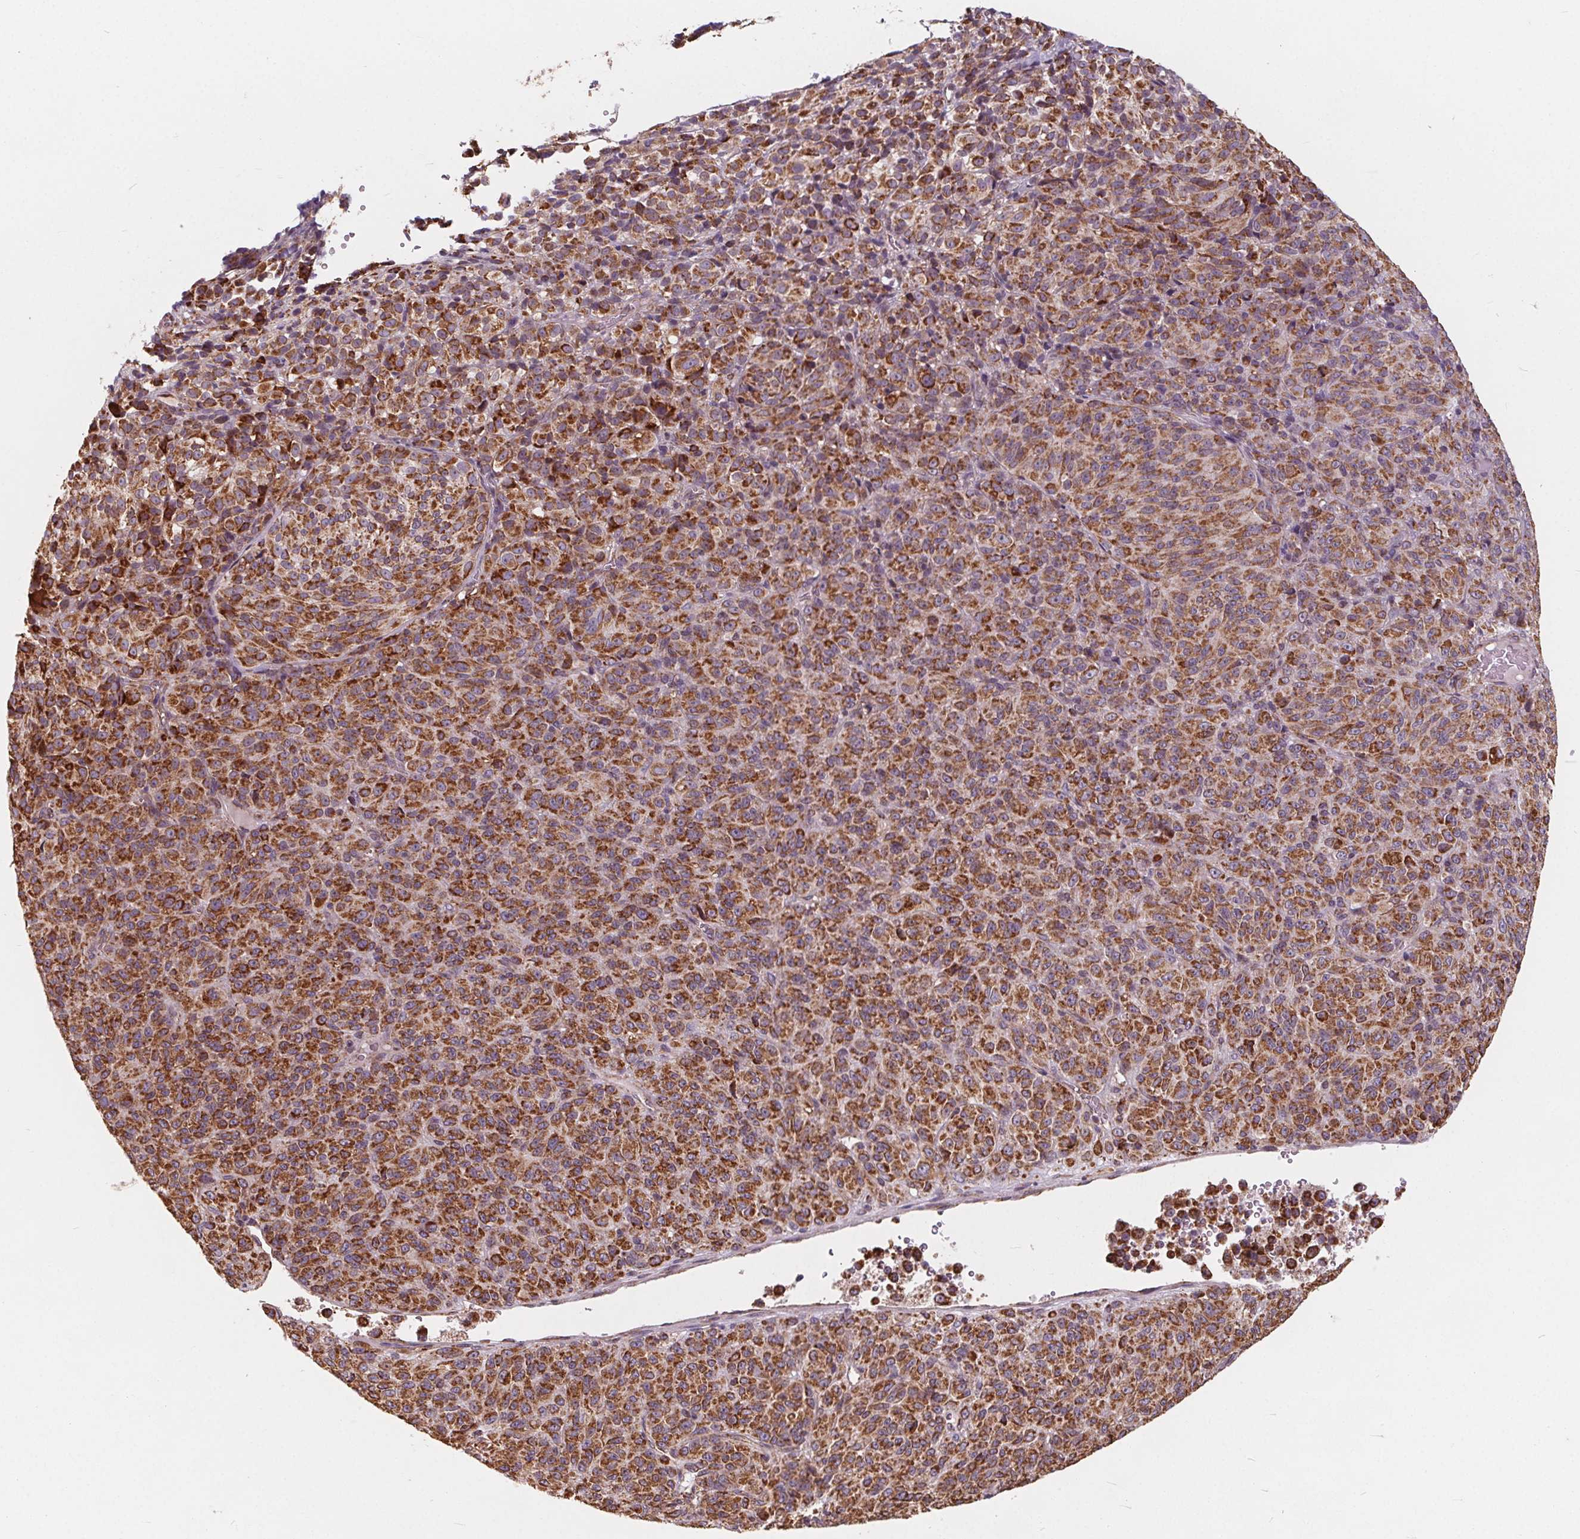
{"staining": {"intensity": "moderate", "quantity": ">75%", "location": "cytoplasmic/membranous"}, "tissue": "melanoma", "cell_type": "Tumor cells", "image_type": "cancer", "snomed": [{"axis": "morphology", "description": "Malignant melanoma, Metastatic site"}, {"axis": "topography", "description": "Brain"}], "caption": "The photomicrograph reveals staining of melanoma, revealing moderate cytoplasmic/membranous protein expression (brown color) within tumor cells. (IHC, brightfield microscopy, high magnification).", "gene": "PLSCR3", "patient": {"sex": "female", "age": 56}}